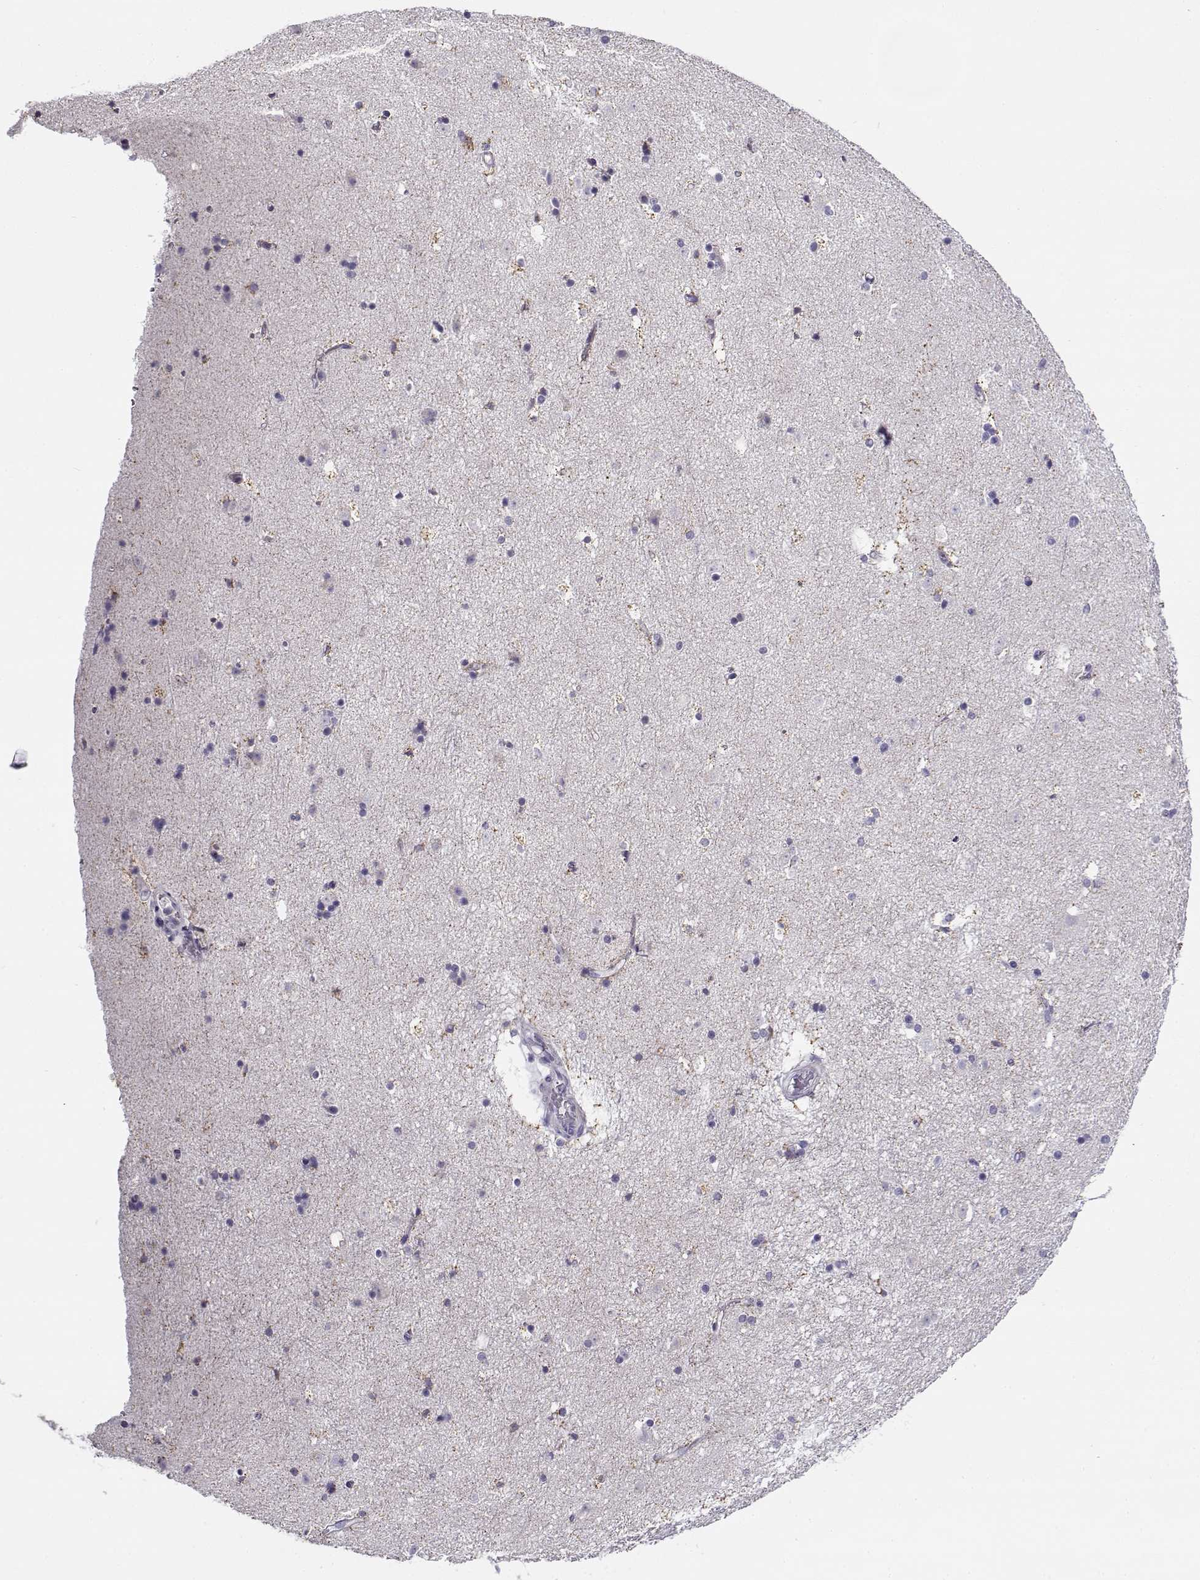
{"staining": {"intensity": "negative", "quantity": "none", "location": "none"}, "tissue": "caudate", "cell_type": "Glial cells", "image_type": "normal", "snomed": [{"axis": "morphology", "description": "Normal tissue, NOS"}, {"axis": "topography", "description": "Lateral ventricle wall"}], "caption": "Immunohistochemistry (IHC) of normal caudate displays no staining in glial cells.", "gene": "FEZF1", "patient": {"sex": "male", "age": 51}}